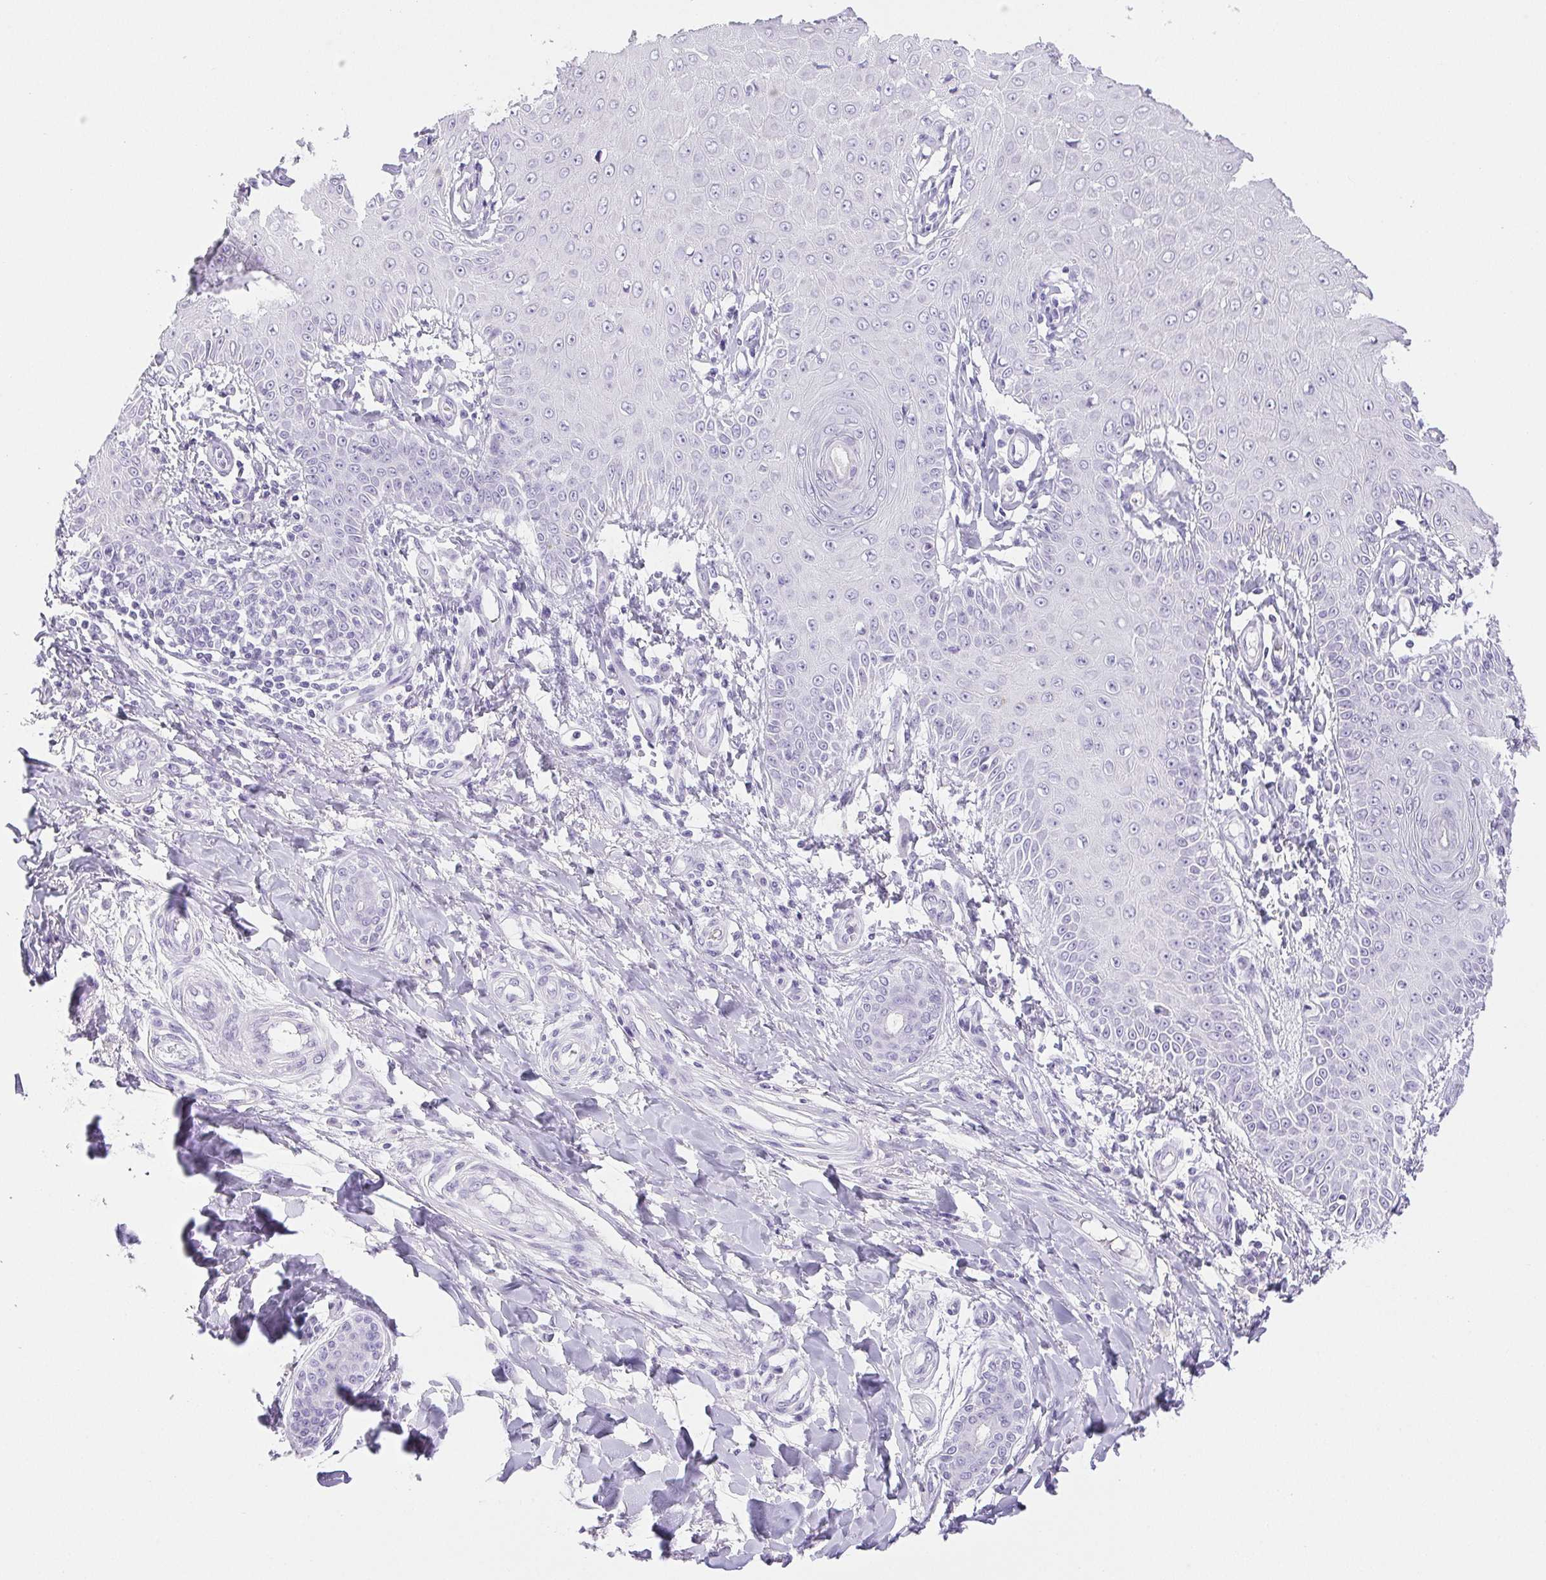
{"staining": {"intensity": "negative", "quantity": "none", "location": "none"}, "tissue": "skin cancer", "cell_type": "Tumor cells", "image_type": "cancer", "snomed": [{"axis": "morphology", "description": "Squamous cell carcinoma, NOS"}, {"axis": "topography", "description": "Skin"}], "caption": "Immunohistochemistry micrograph of neoplastic tissue: squamous cell carcinoma (skin) stained with DAB shows no significant protein staining in tumor cells. Brightfield microscopy of IHC stained with DAB (brown) and hematoxylin (blue), captured at high magnification.", "gene": "HLA-G", "patient": {"sex": "male", "age": 70}}